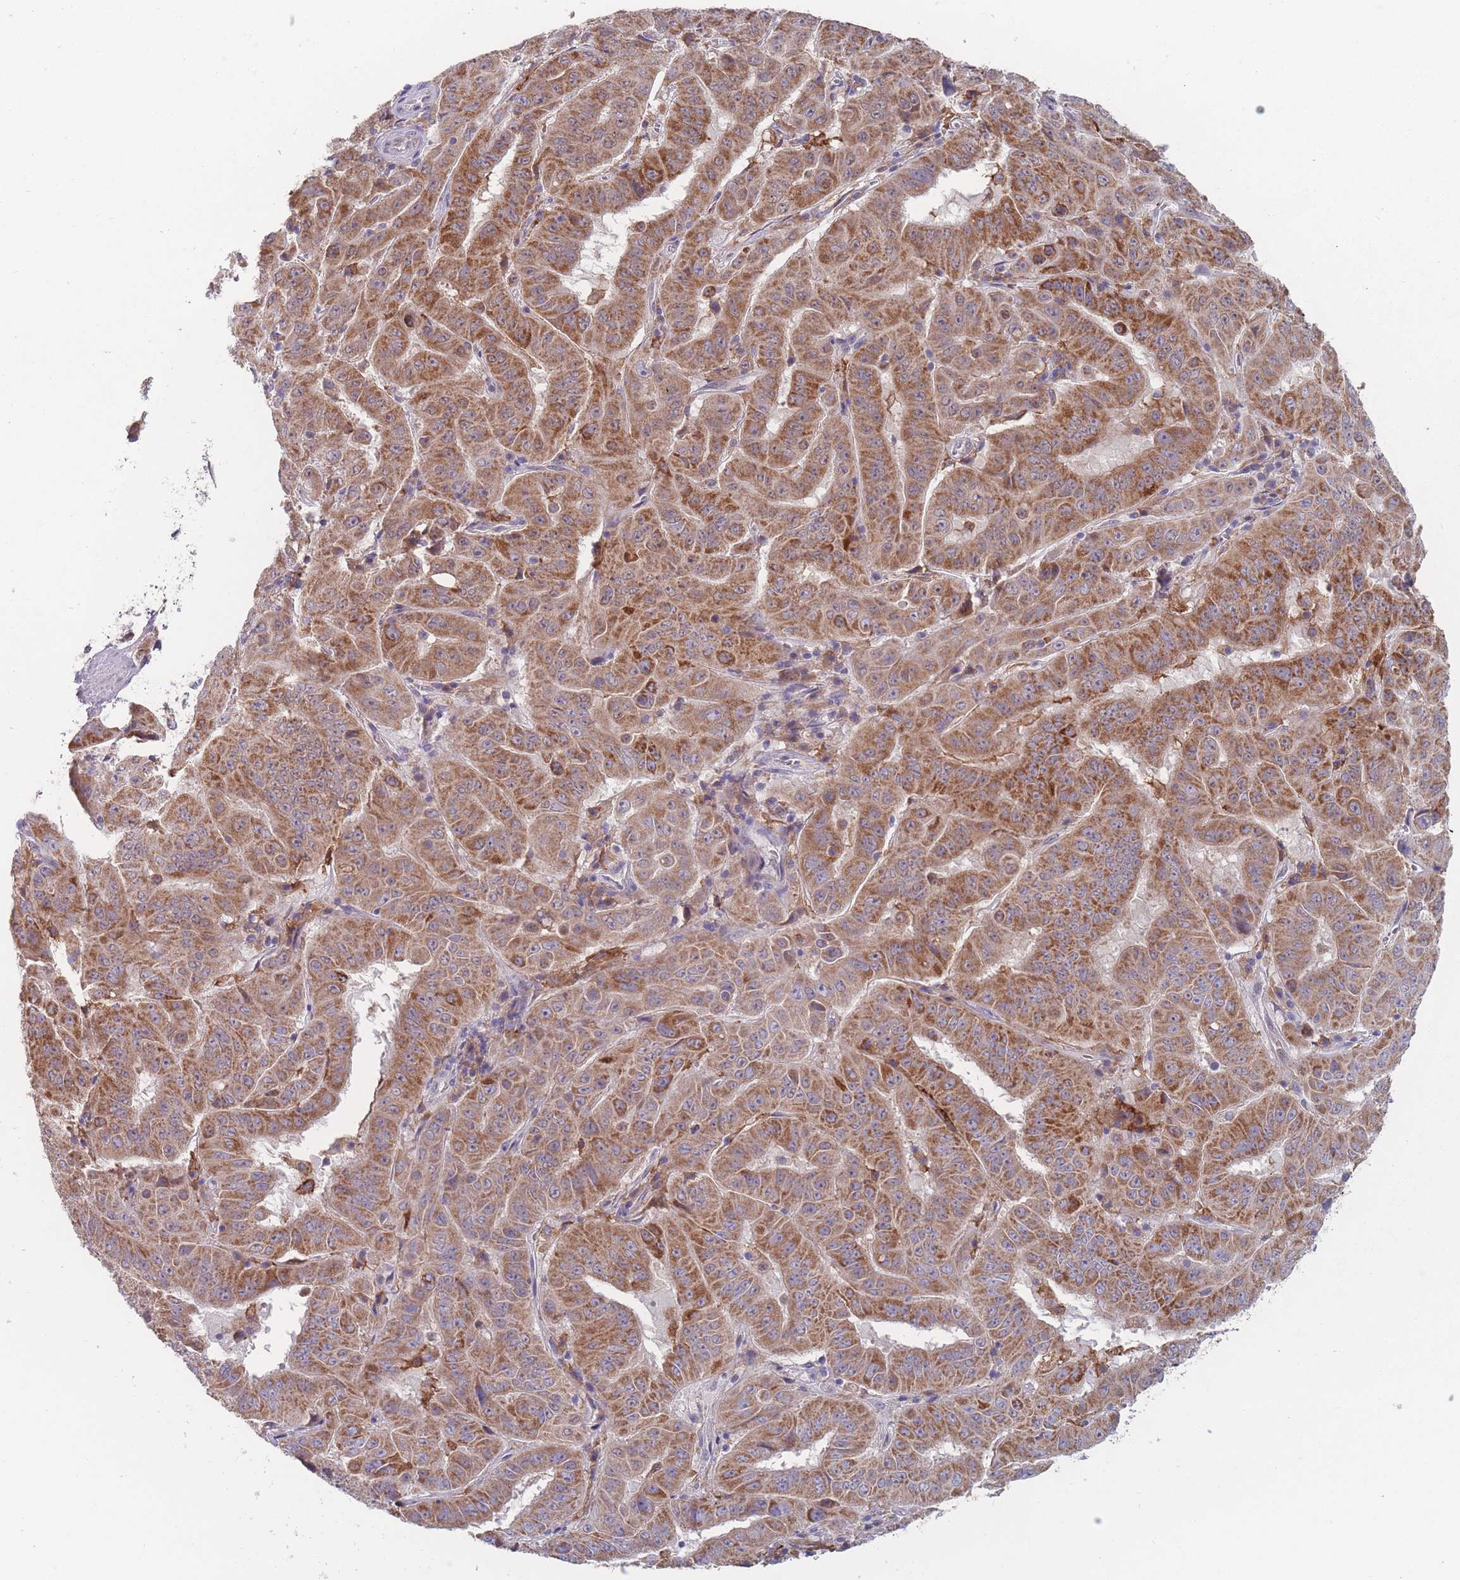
{"staining": {"intensity": "strong", "quantity": ">75%", "location": "cytoplasmic/membranous"}, "tissue": "pancreatic cancer", "cell_type": "Tumor cells", "image_type": "cancer", "snomed": [{"axis": "morphology", "description": "Adenocarcinoma, NOS"}, {"axis": "topography", "description": "Pancreas"}], "caption": "Immunohistochemistry (IHC) of adenocarcinoma (pancreatic) reveals high levels of strong cytoplasmic/membranous expression in about >75% of tumor cells.", "gene": "PEX7", "patient": {"sex": "male", "age": 63}}